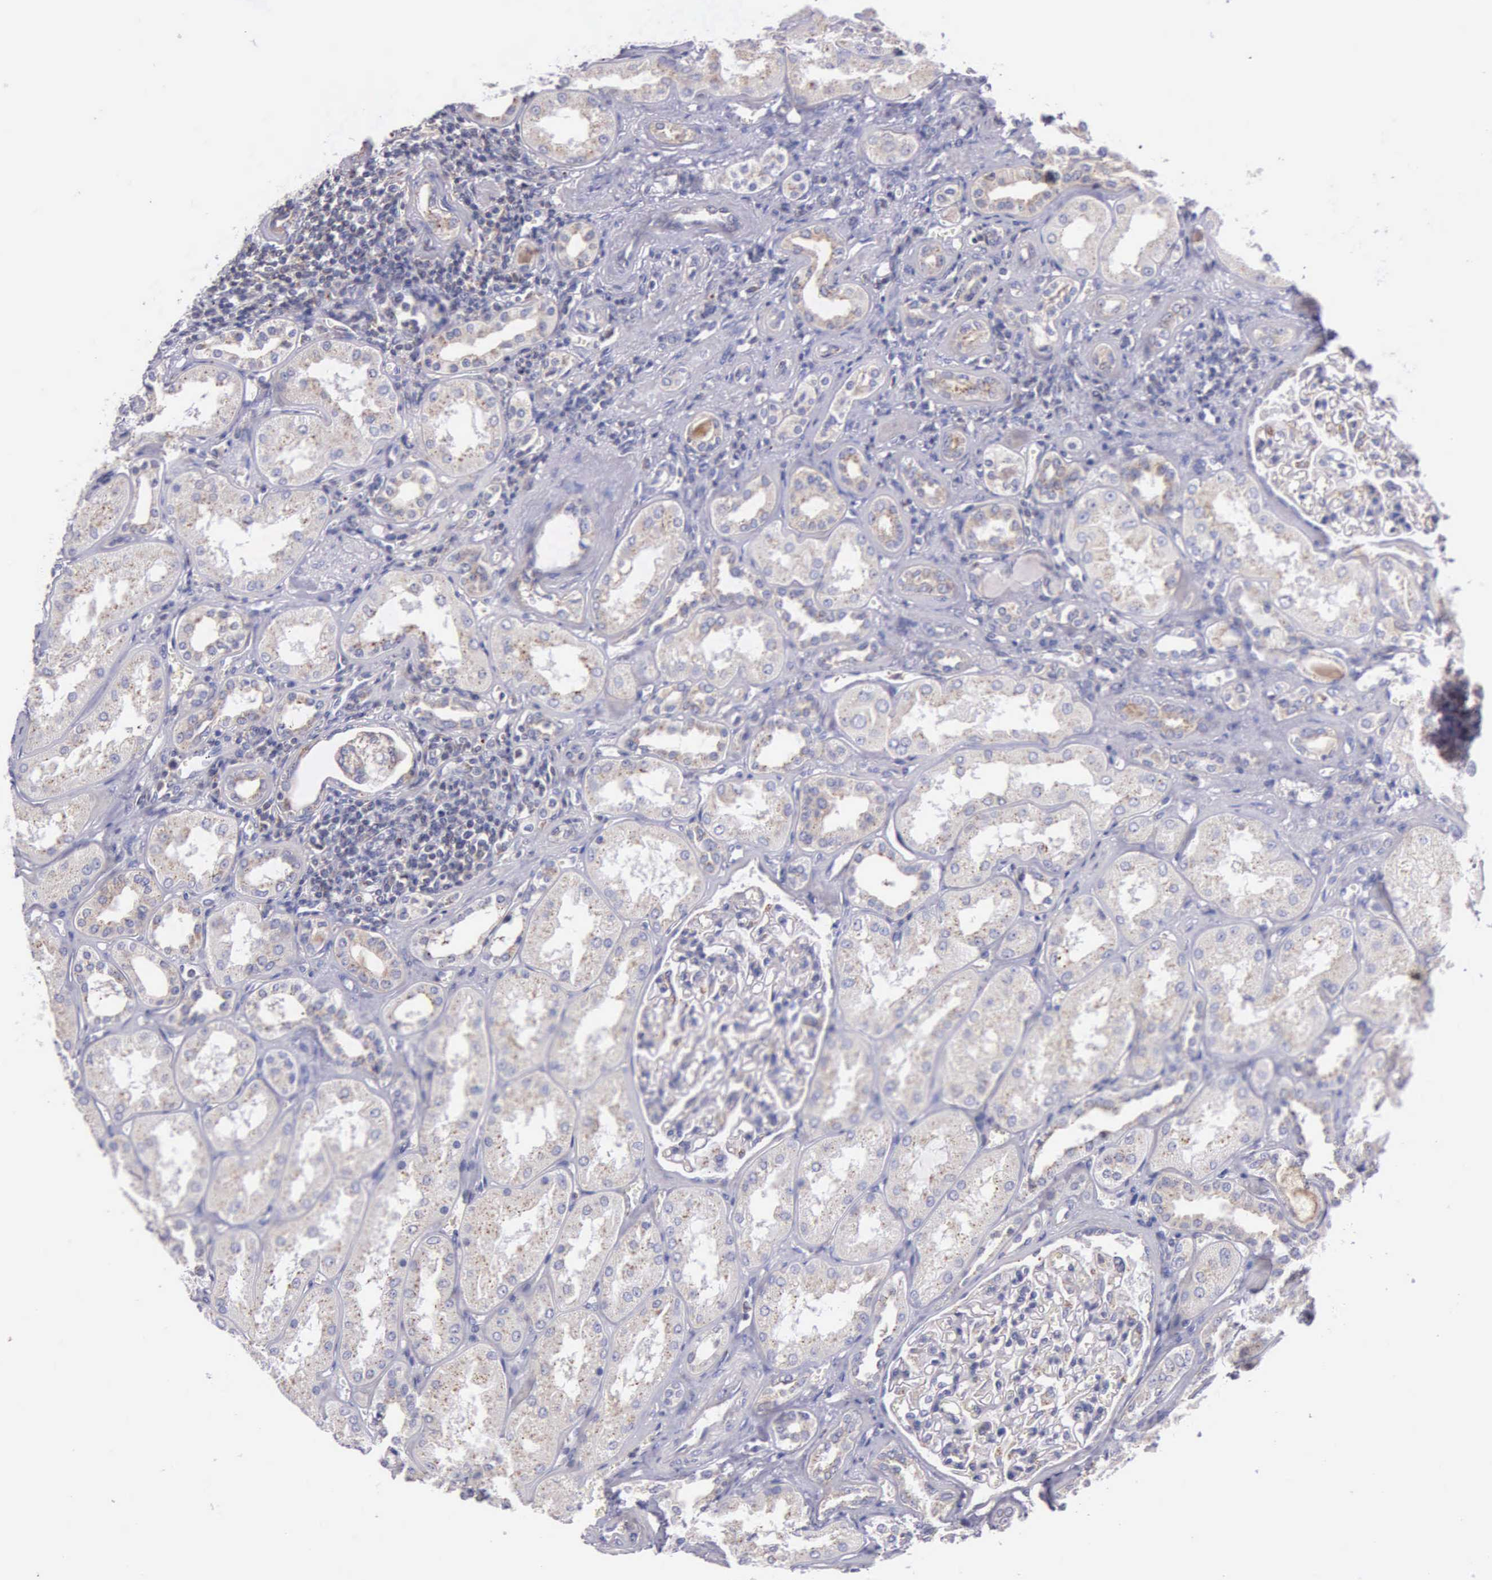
{"staining": {"intensity": "negative", "quantity": "none", "location": "none"}, "tissue": "kidney", "cell_type": "Cells in glomeruli", "image_type": "normal", "snomed": [{"axis": "morphology", "description": "Normal tissue, NOS"}, {"axis": "topography", "description": "Kidney"}], "caption": "The histopathology image displays no staining of cells in glomeruli in normal kidney.", "gene": "CTAGE15", "patient": {"sex": "male", "age": 61}}